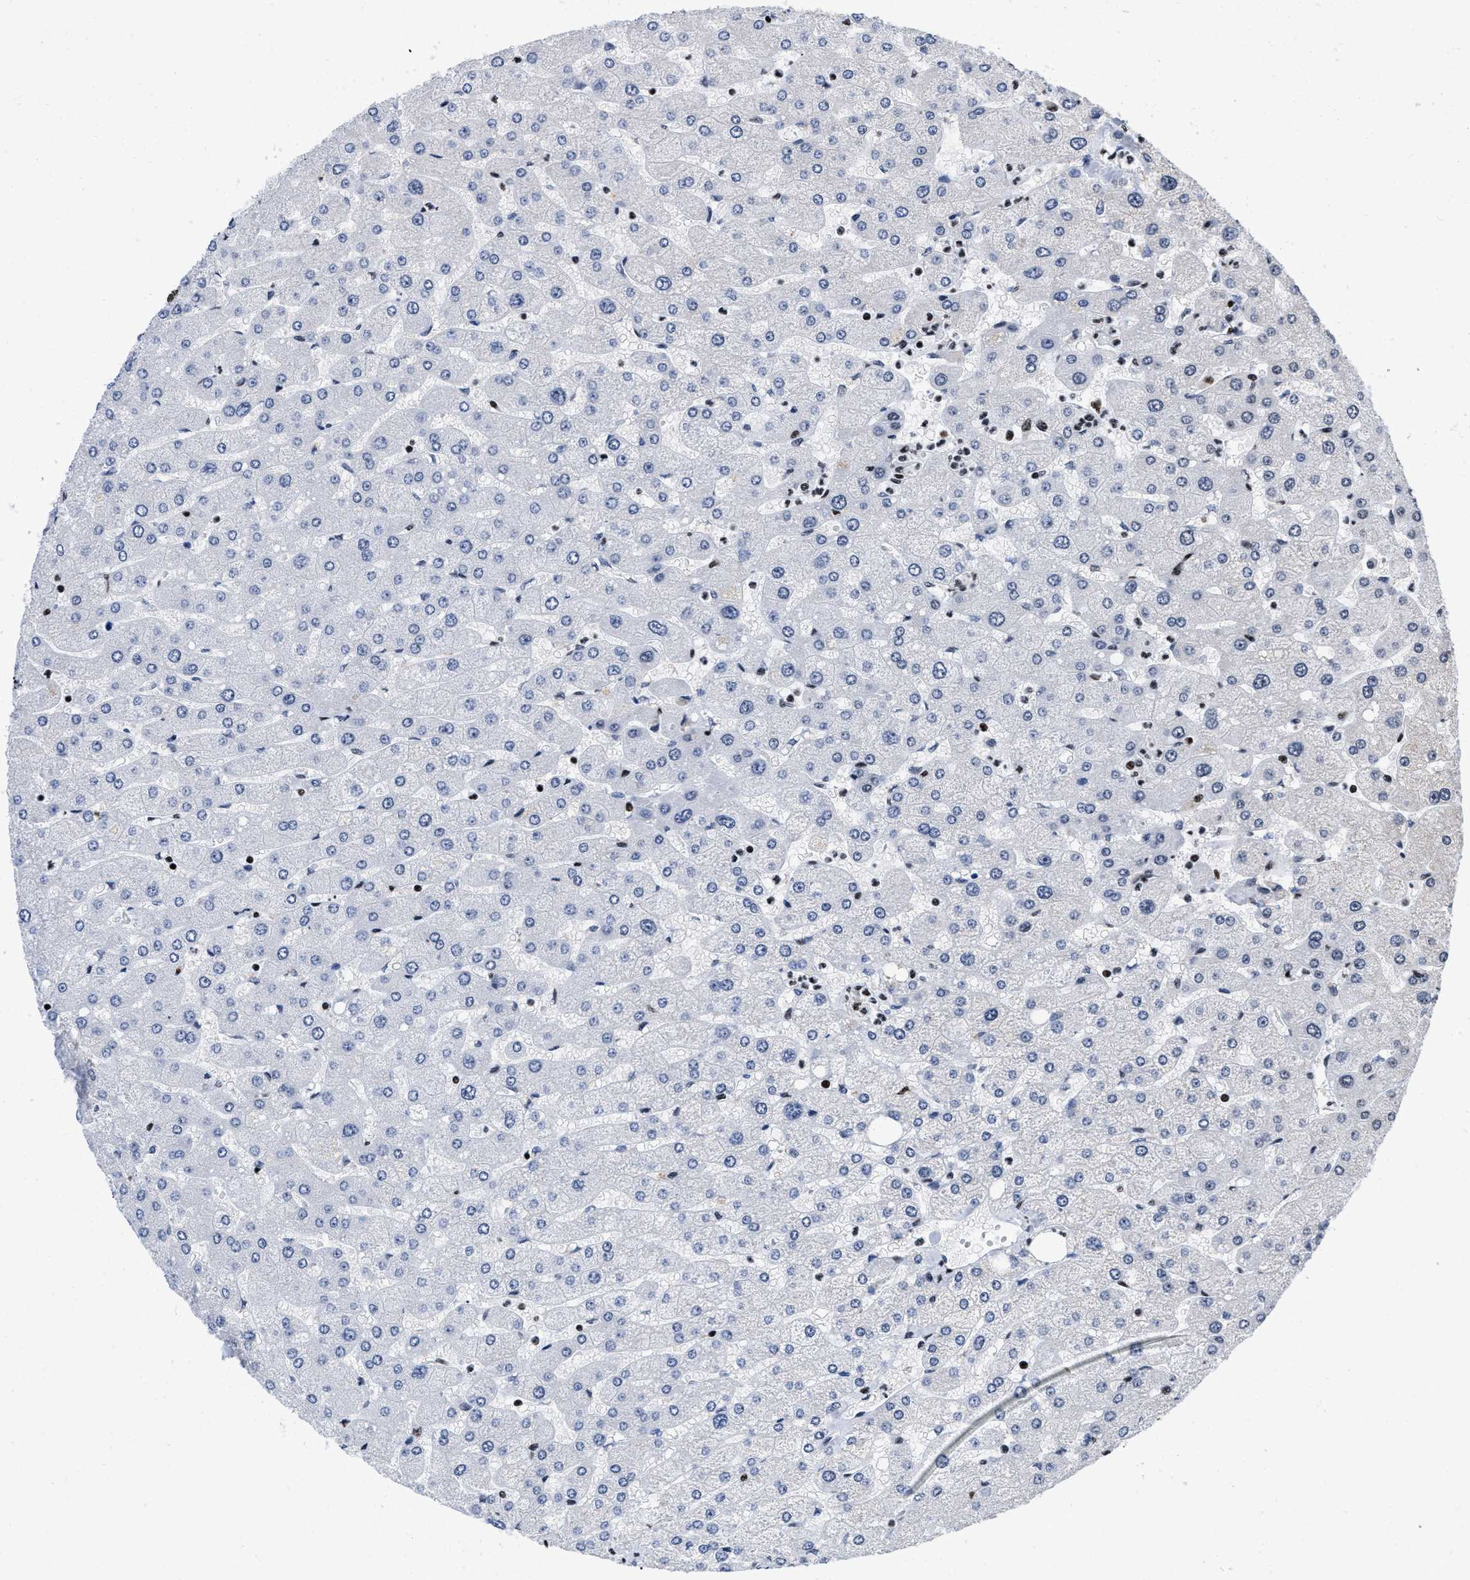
{"staining": {"intensity": "strong", "quantity": ">75%", "location": "nuclear"}, "tissue": "liver", "cell_type": "Cholangiocytes", "image_type": "normal", "snomed": [{"axis": "morphology", "description": "Normal tissue, NOS"}, {"axis": "topography", "description": "Liver"}], "caption": "This is a photomicrograph of immunohistochemistry staining of benign liver, which shows strong positivity in the nuclear of cholangiocytes.", "gene": "CREB1", "patient": {"sex": "male", "age": 55}}